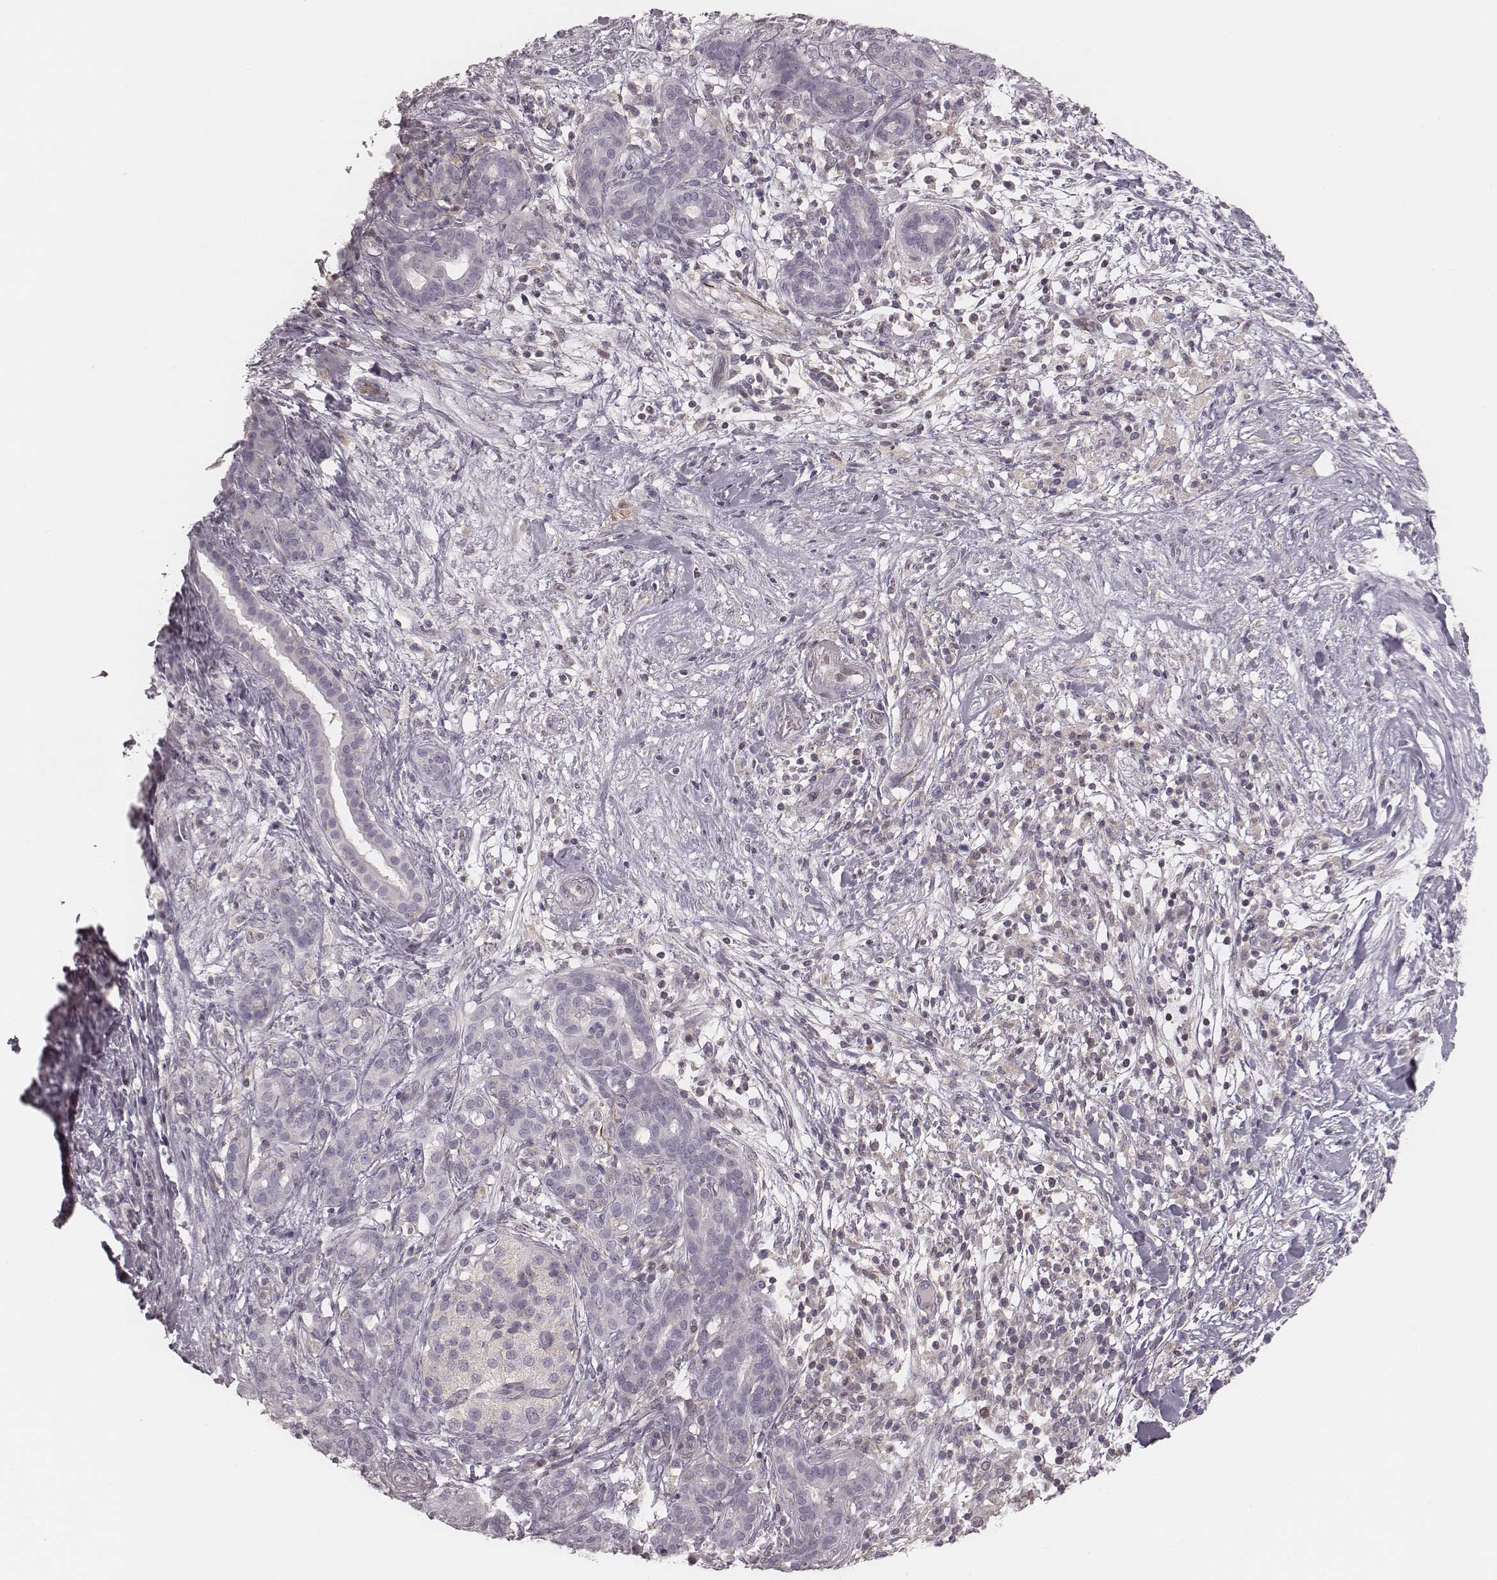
{"staining": {"intensity": "negative", "quantity": "none", "location": "none"}, "tissue": "pancreatic cancer", "cell_type": "Tumor cells", "image_type": "cancer", "snomed": [{"axis": "morphology", "description": "Adenocarcinoma, NOS"}, {"axis": "topography", "description": "Pancreas"}], "caption": "Micrograph shows no significant protein staining in tumor cells of pancreatic cancer (adenocarcinoma). (DAB immunohistochemistry (IHC) with hematoxylin counter stain).", "gene": "MSX1", "patient": {"sex": "male", "age": 44}}